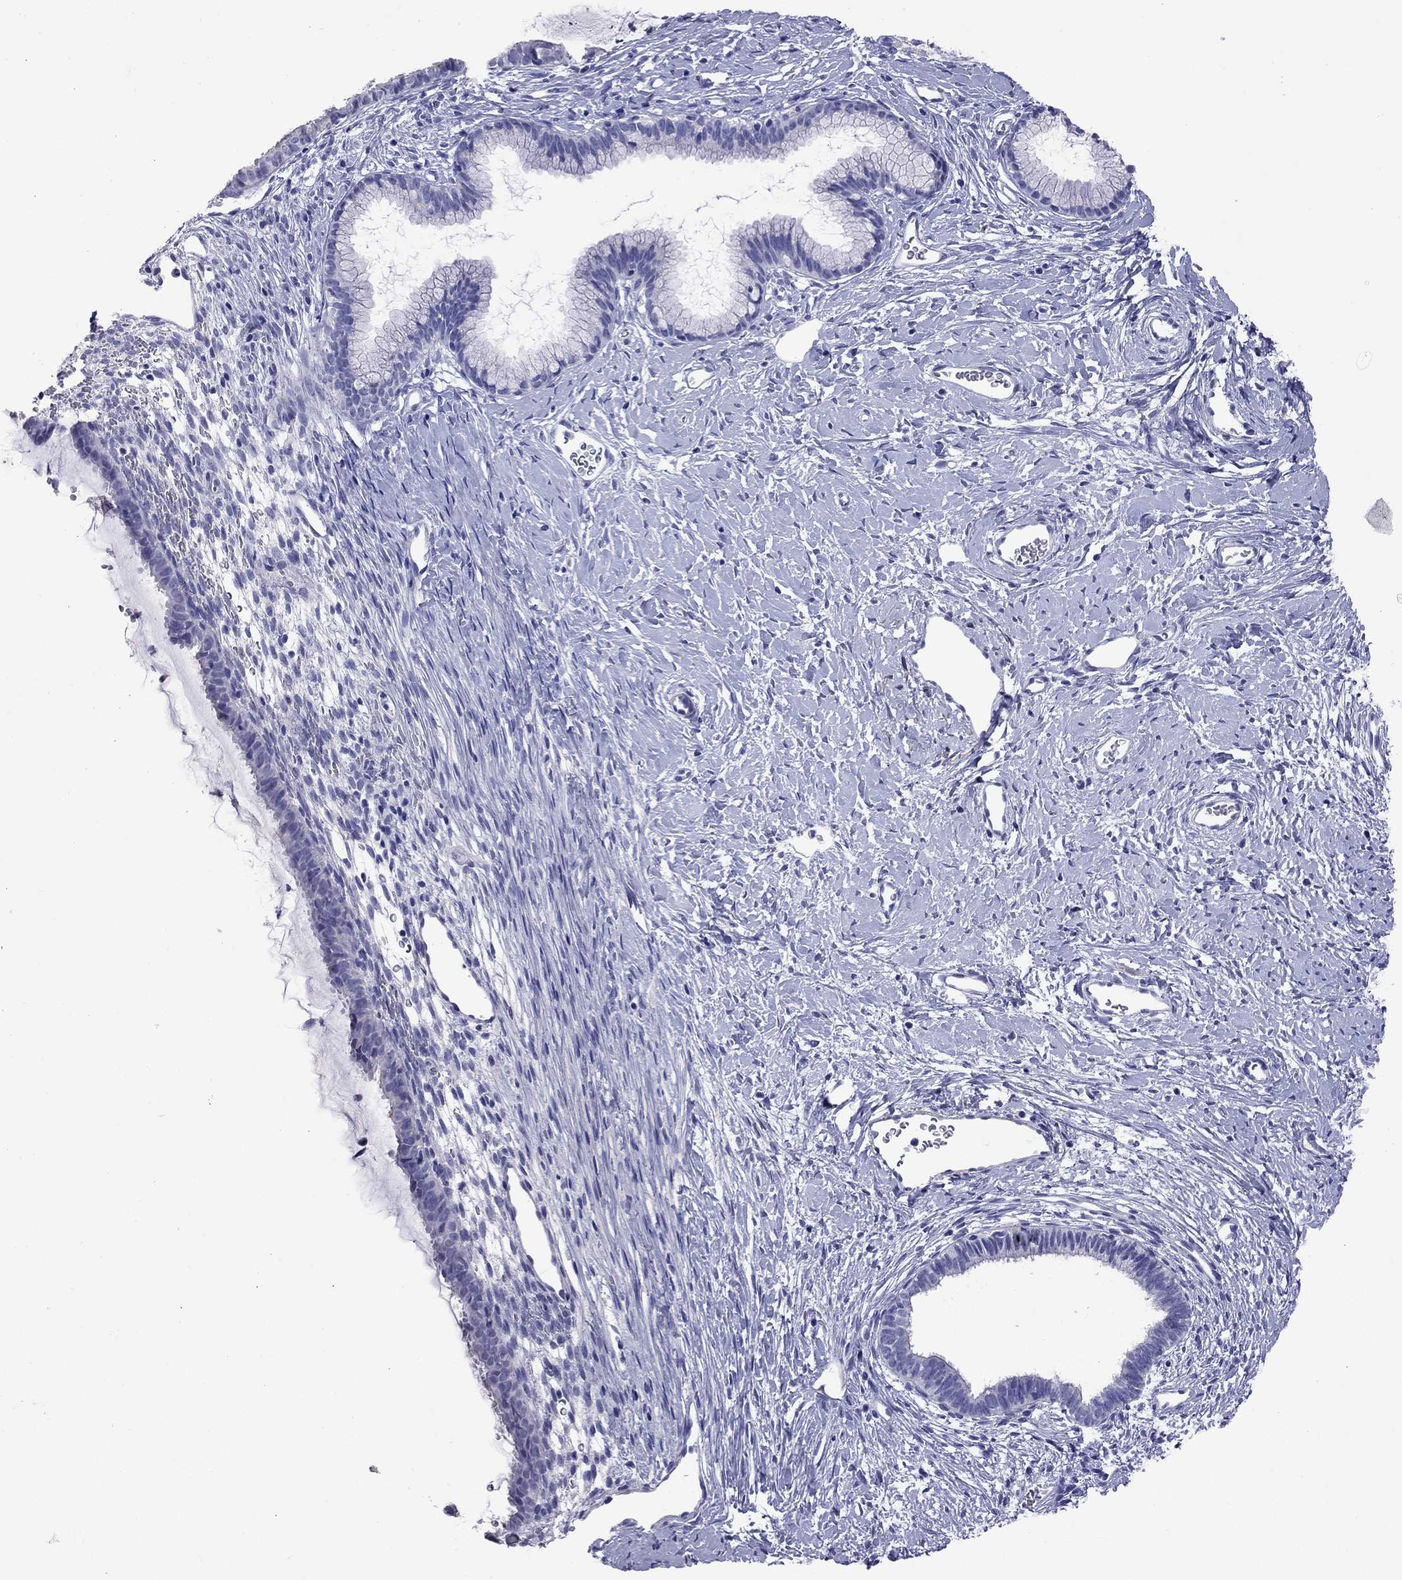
{"staining": {"intensity": "negative", "quantity": "none", "location": "none"}, "tissue": "cervix", "cell_type": "Glandular cells", "image_type": "normal", "snomed": [{"axis": "morphology", "description": "Normal tissue, NOS"}, {"axis": "topography", "description": "Cervix"}], "caption": "This photomicrograph is of unremarkable cervix stained with immunohistochemistry (IHC) to label a protein in brown with the nuclei are counter-stained blue. There is no positivity in glandular cells.", "gene": "KIAA2012", "patient": {"sex": "female", "age": 40}}